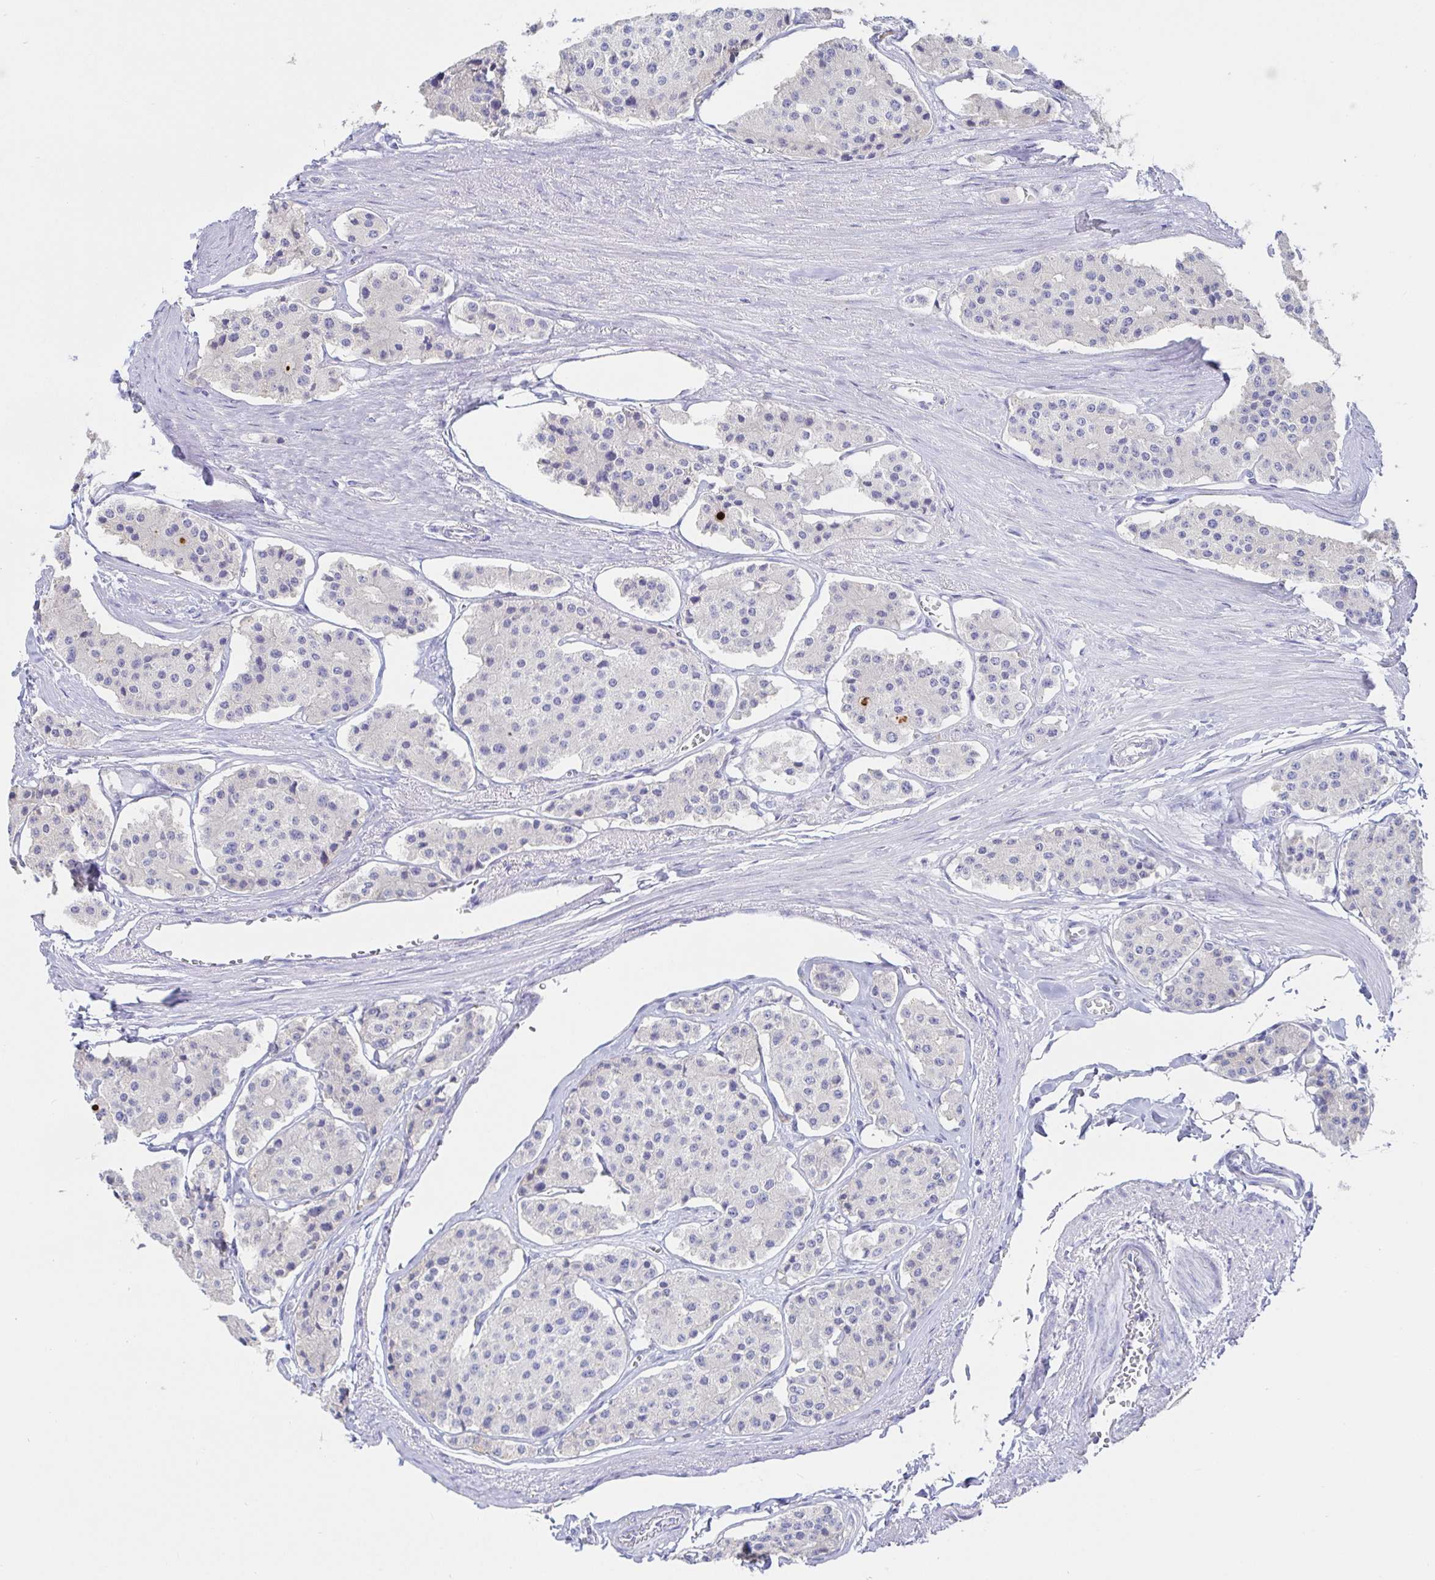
{"staining": {"intensity": "negative", "quantity": "none", "location": "none"}, "tissue": "carcinoid", "cell_type": "Tumor cells", "image_type": "cancer", "snomed": [{"axis": "morphology", "description": "Carcinoid, malignant, NOS"}, {"axis": "topography", "description": "Small intestine"}], "caption": "Immunohistochemistry (IHC) histopathology image of malignant carcinoid stained for a protein (brown), which displays no staining in tumor cells.", "gene": "SIAH3", "patient": {"sex": "female", "age": 65}}